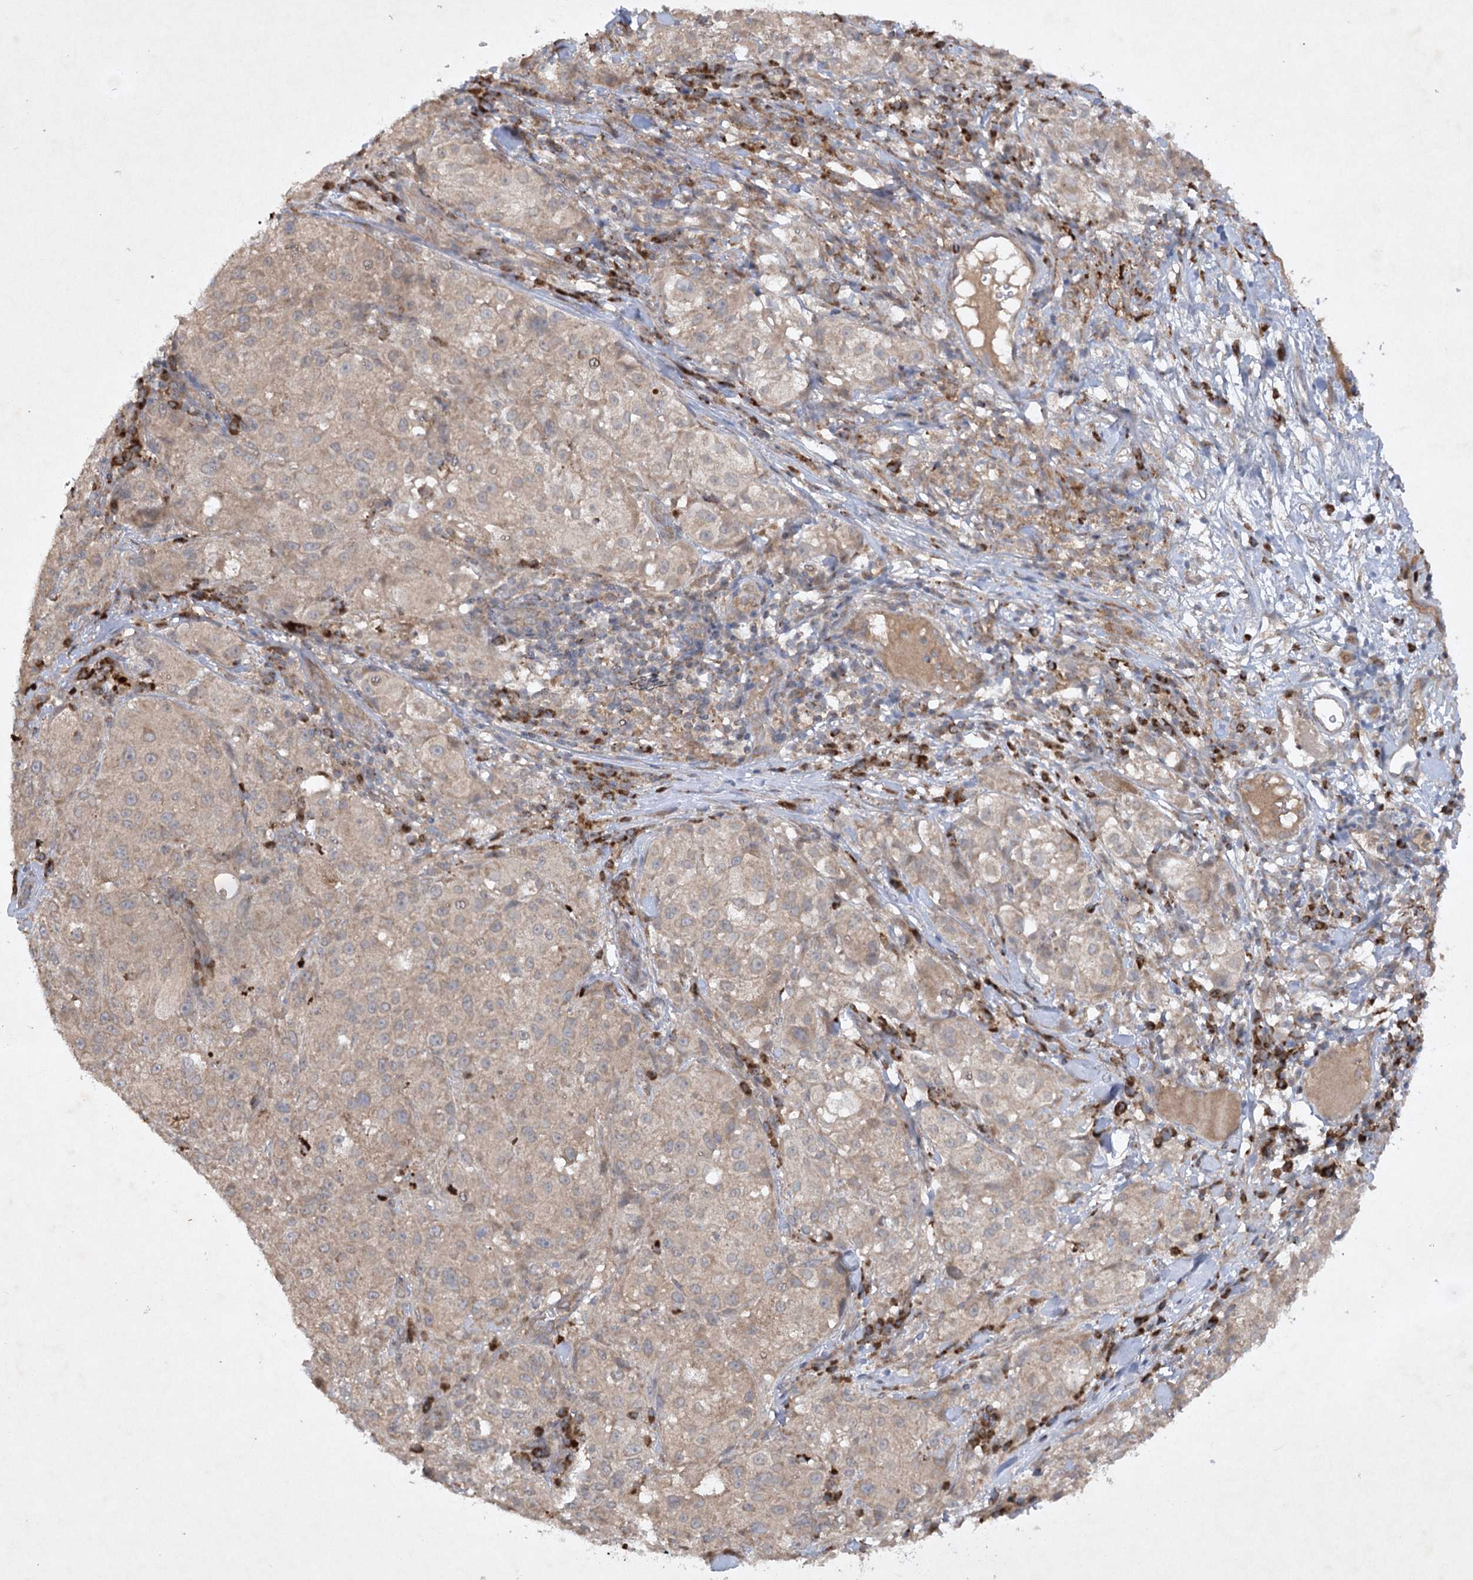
{"staining": {"intensity": "weak", "quantity": "25%-75%", "location": "cytoplasmic/membranous"}, "tissue": "melanoma", "cell_type": "Tumor cells", "image_type": "cancer", "snomed": [{"axis": "morphology", "description": "Necrosis, NOS"}, {"axis": "morphology", "description": "Malignant melanoma, NOS"}, {"axis": "topography", "description": "Skin"}], "caption": "DAB immunohistochemical staining of malignant melanoma displays weak cytoplasmic/membranous protein expression in about 25%-75% of tumor cells.", "gene": "TRAF3IP1", "patient": {"sex": "female", "age": 87}}